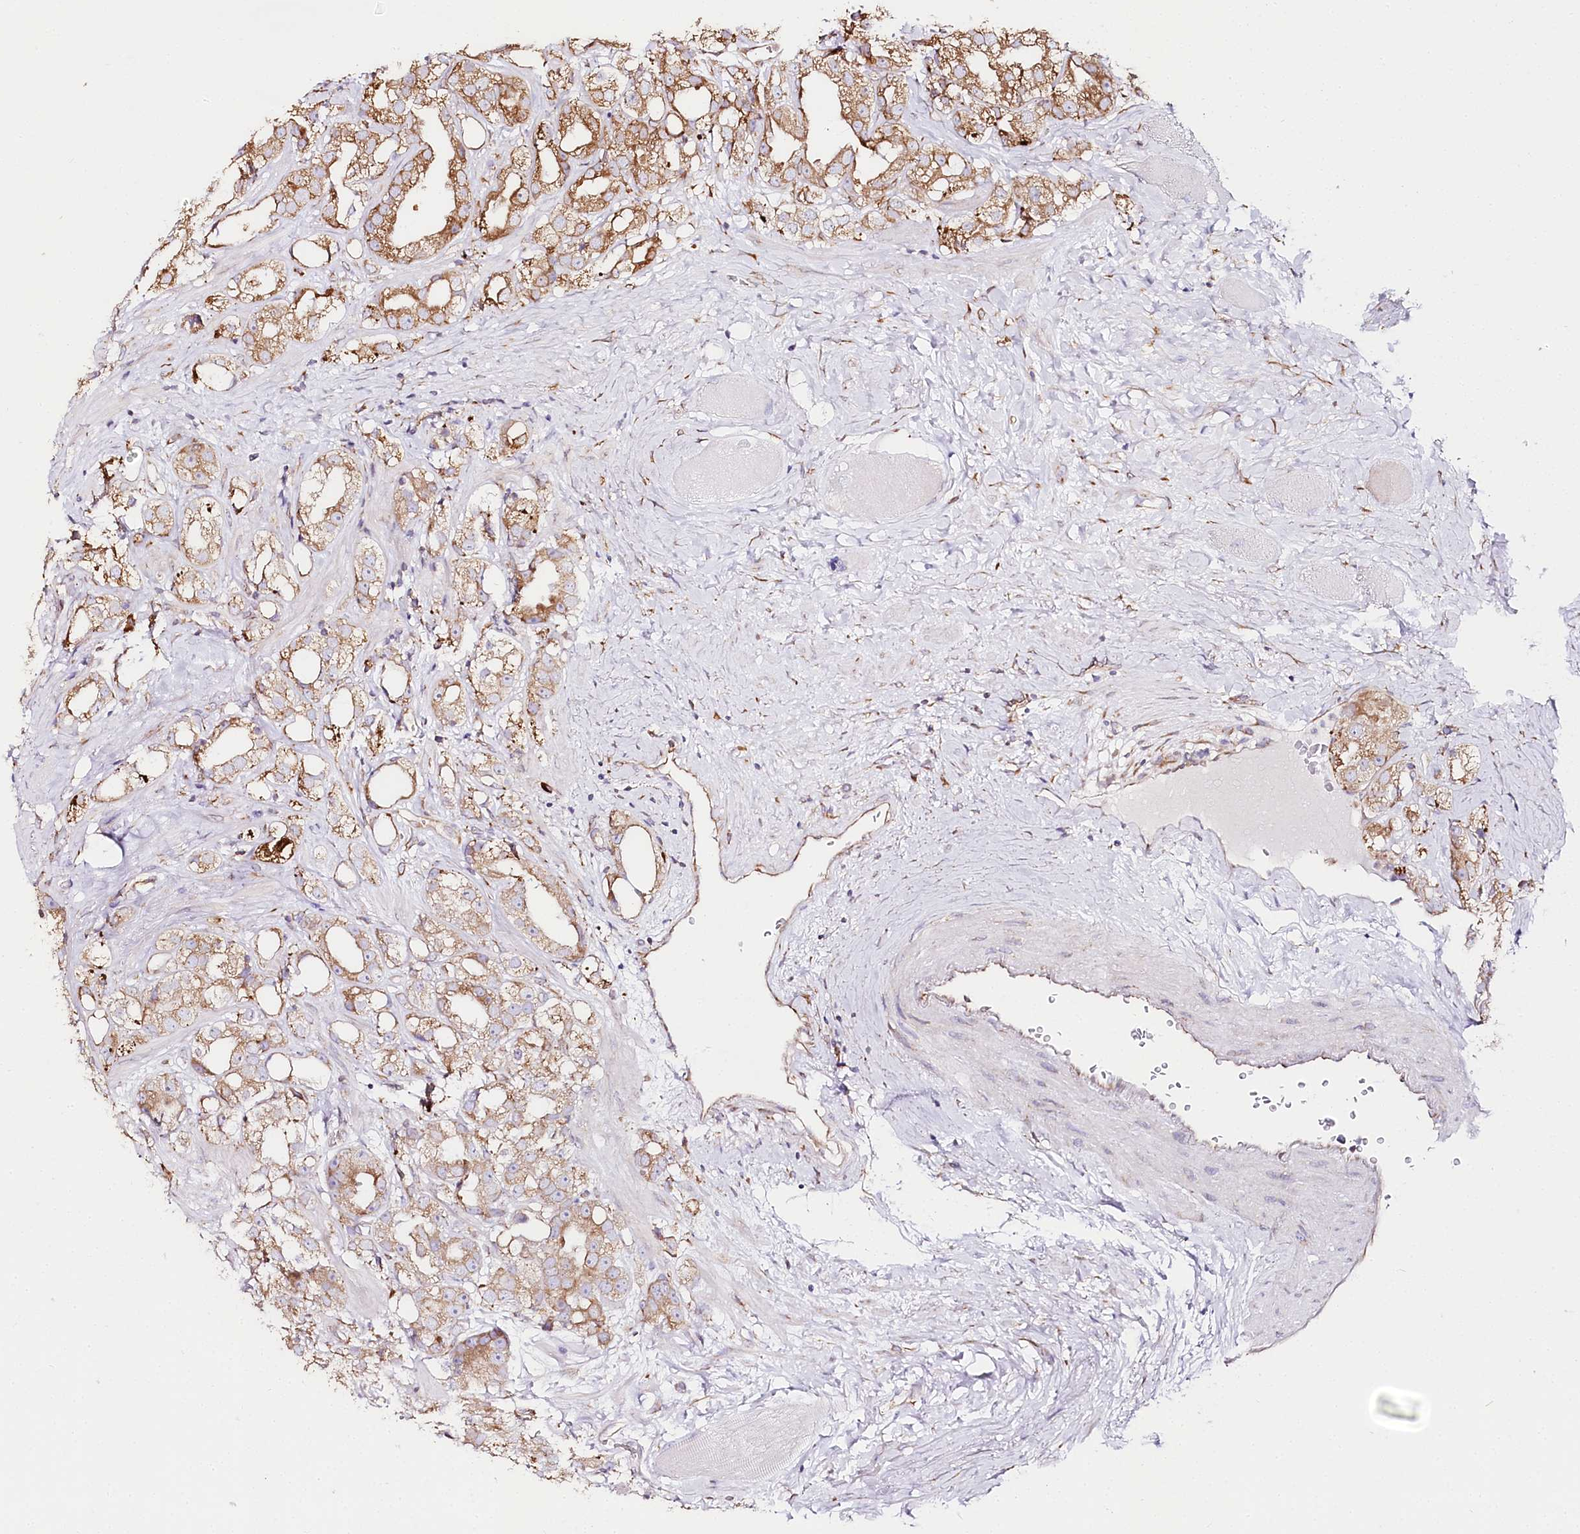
{"staining": {"intensity": "moderate", "quantity": "25%-75%", "location": "cytoplasmic/membranous"}, "tissue": "prostate cancer", "cell_type": "Tumor cells", "image_type": "cancer", "snomed": [{"axis": "morphology", "description": "Adenocarcinoma, NOS"}, {"axis": "topography", "description": "Prostate"}], "caption": "This is a photomicrograph of immunohistochemistry staining of prostate cancer (adenocarcinoma), which shows moderate expression in the cytoplasmic/membranous of tumor cells.", "gene": "CNPY2", "patient": {"sex": "male", "age": 79}}